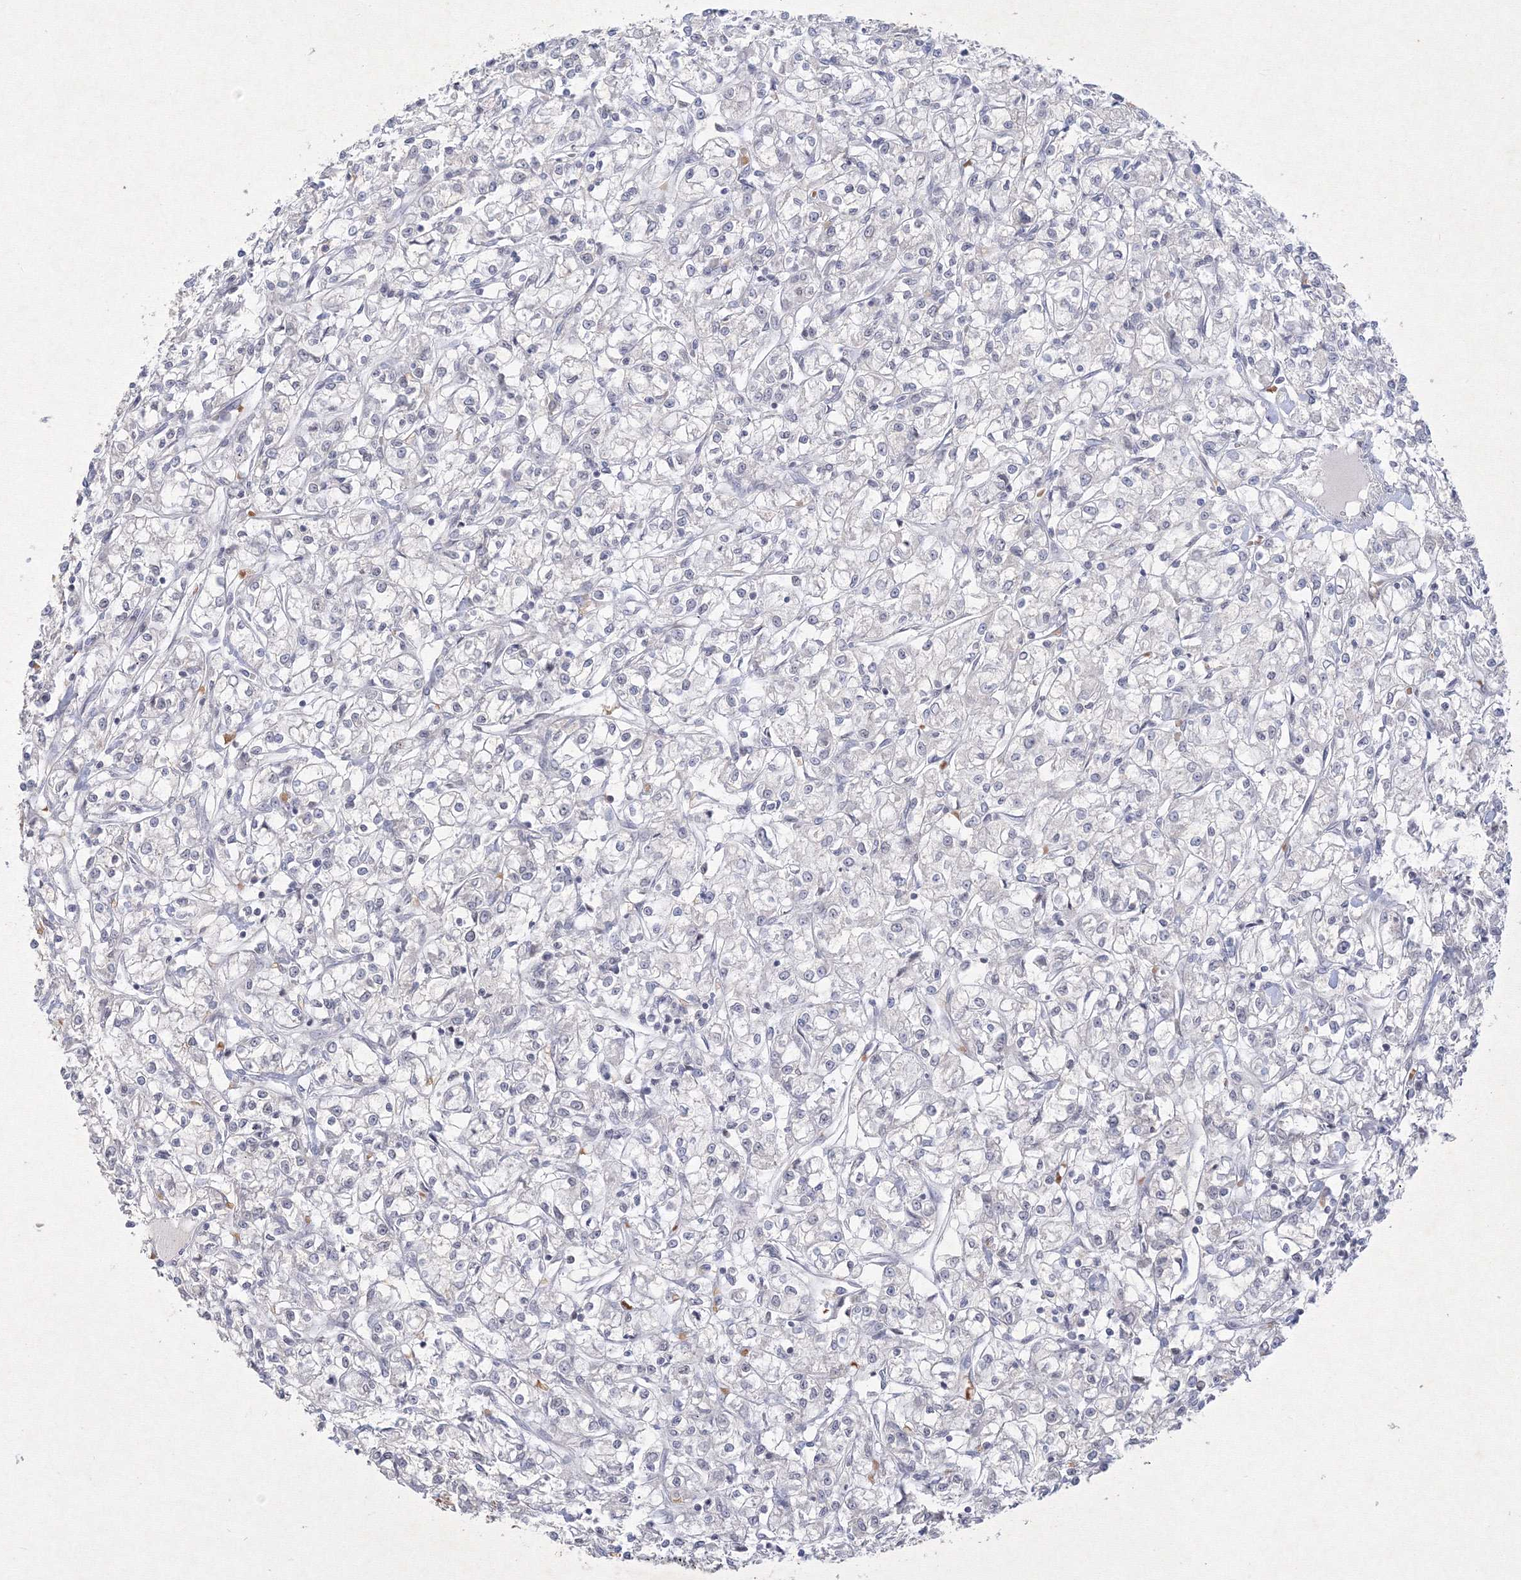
{"staining": {"intensity": "negative", "quantity": "none", "location": "none"}, "tissue": "renal cancer", "cell_type": "Tumor cells", "image_type": "cancer", "snomed": [{"axis": "morphology", "description": "Adenocarcinoma, NOS"}, {"axis": "topography", "description": "Kidney"}], "caption": "This is an immunohistochemistry (IHC) micrograph of renal cancer. There is no positivity in tumor cells.", "gene": "NXPE3", "patient": {"sex": "female", "age": 59}}